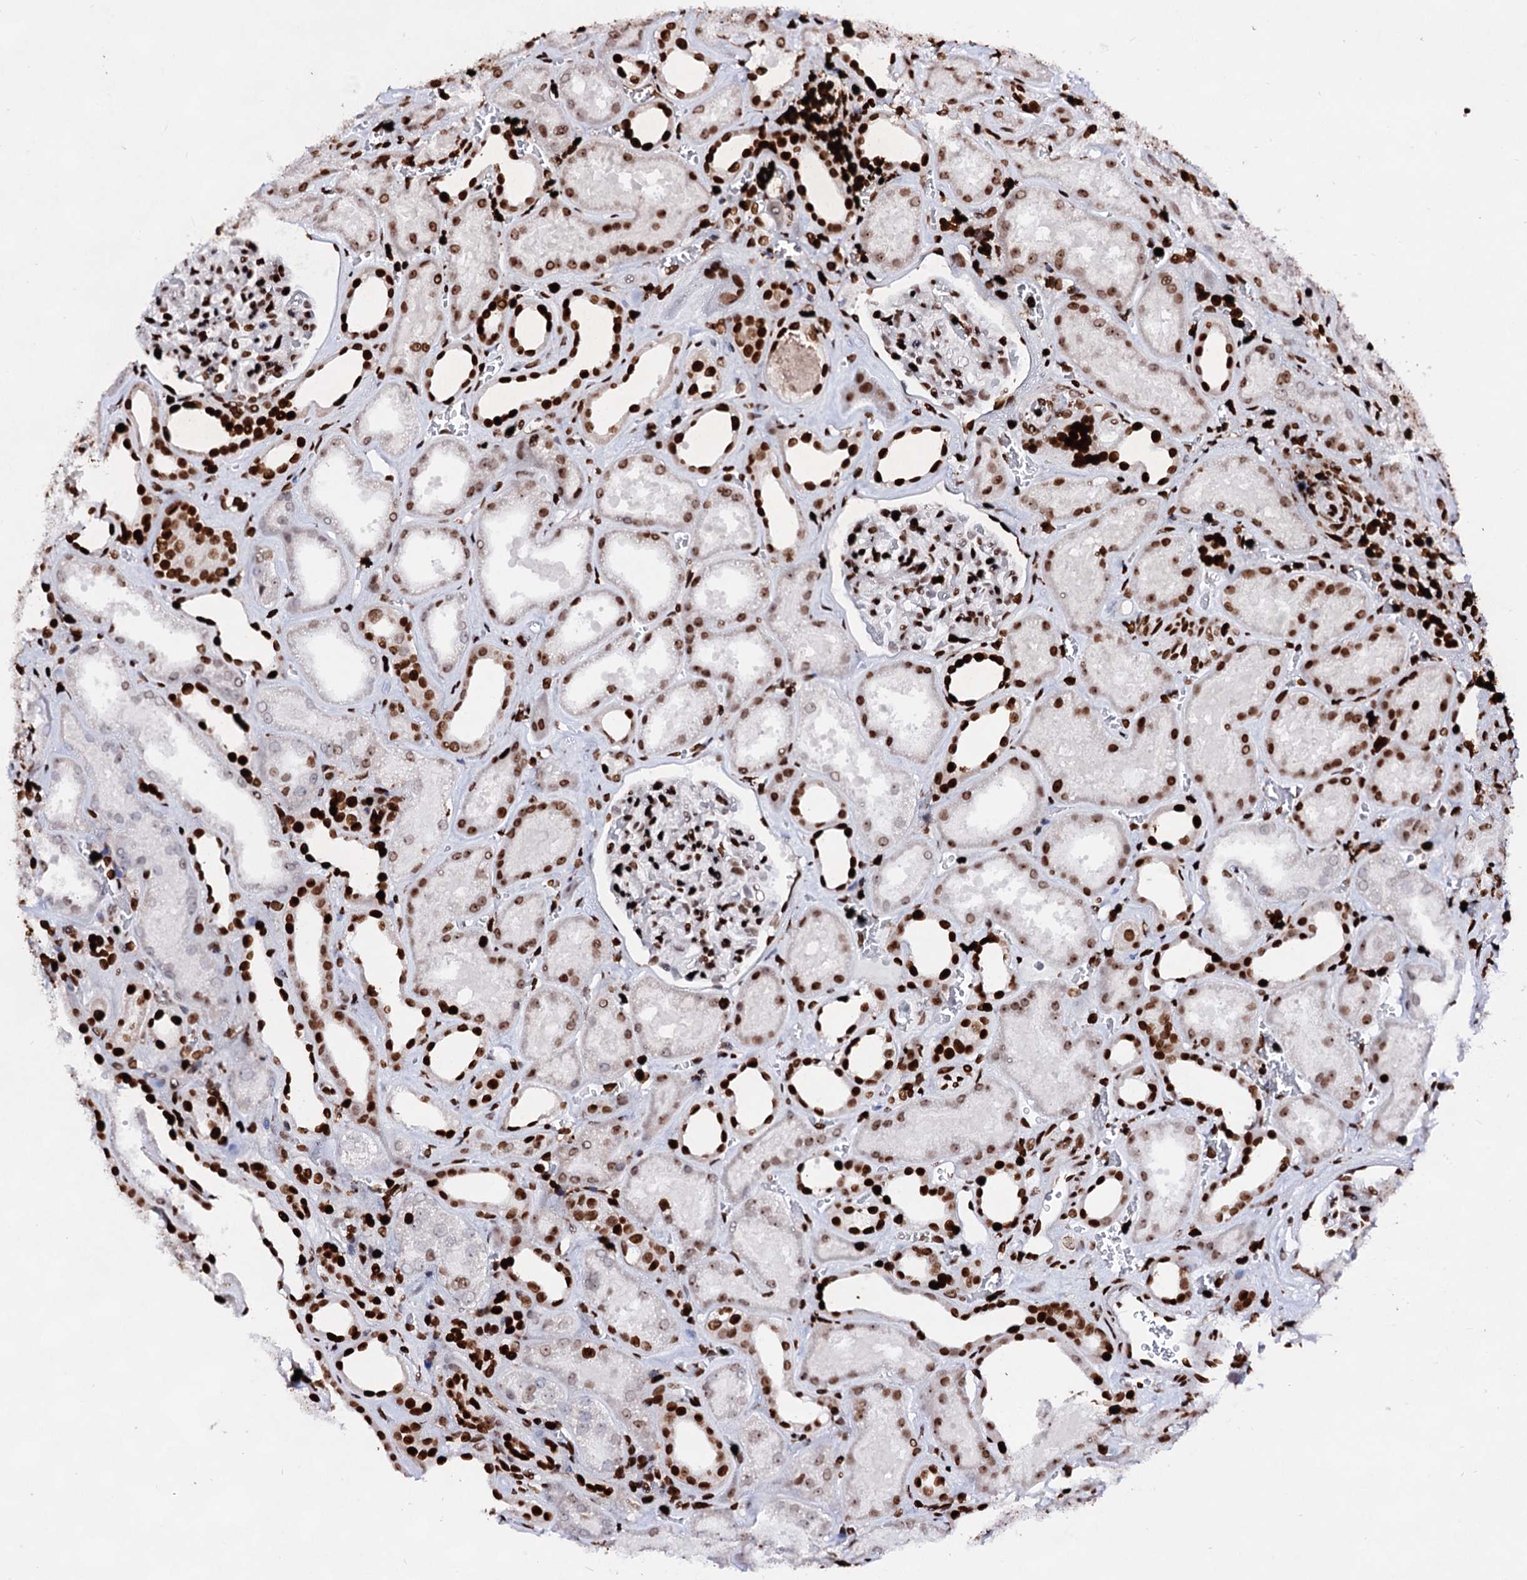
{"staining": {"intensity": "strong", "quantity": "25%-75%", "location": "nuclear"}, "tissue": "kidney", "cell_type": "Cells in glomeruli", "image_type": "normal", "snomed": [{"axis": "morphology", "description": "Normal tissue, NOS"}, {"axis": "morphology", "description": "Adenocarcinoma, NOS"}, {"axis": "topography", "description": "Kidney"}], "caption": "Kidney stained with a brown dye reveals strong nuclear positive positivity in approximately 25%-75% of cells in glomeruli.", "gene": "HMGB2", "patient": {"sex": "female", "age": 68}}